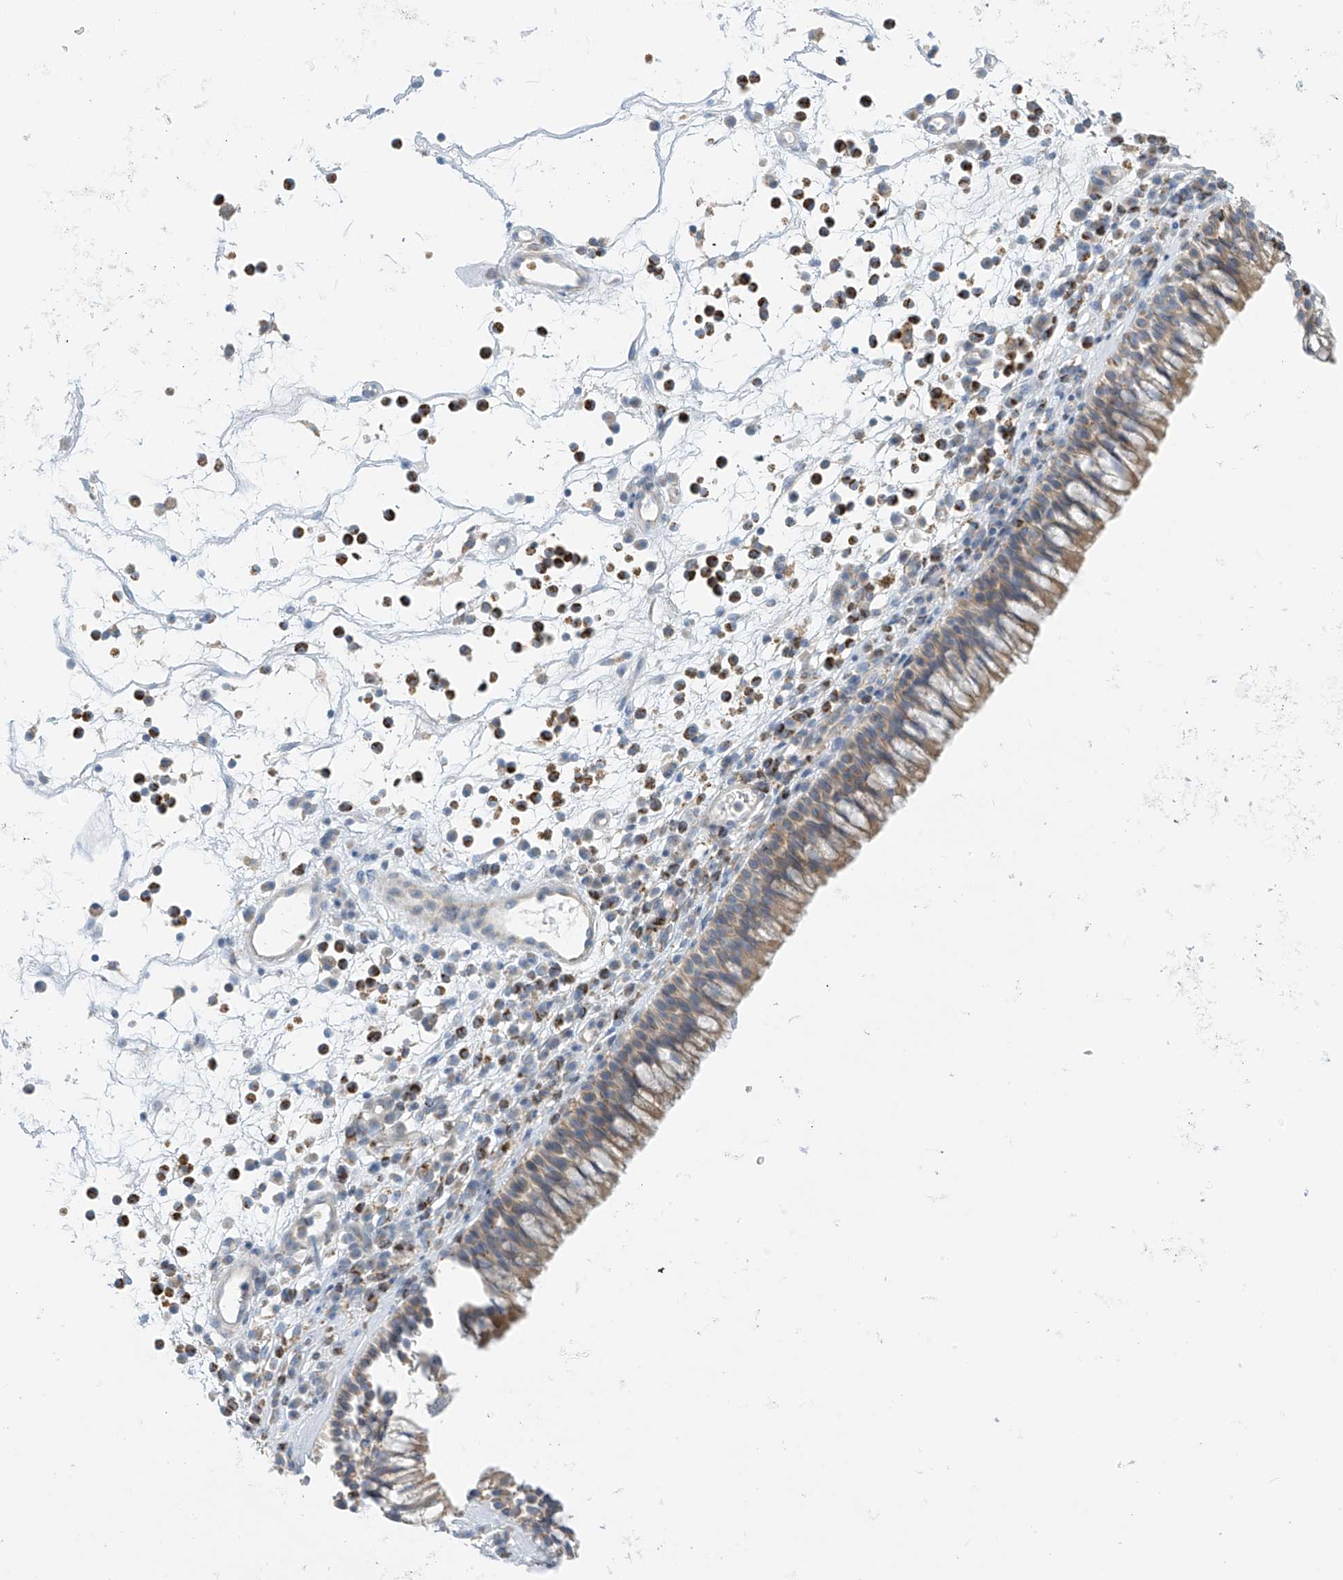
{"staining": {"intensity": "moderate", "quantity": "25%-75%", "location": "cytoplasmic/membranous"}, "tissue": "nasopharynx", "cell_type": "Respiratory epithelial cells", "image_type": "normal", "snomed": [{"axis": "morphology", "description": "Normal tissue, NOS"}, {"axis": "morphology", "description": "Inflammation, NOS"}, {"axis": "morphology", "description": "Malignant melanoma, Metastatic site"}, {"axis": "topography", "description": "Nasopharynx"}], "caption": "Human nasopharynx stained for a protein (brown) reveals moderate cytoplasmic/membranous positive staining in approximately 25%-75% of respiratory epithelial cells.", "gene": "SLC6A12", "patient": {"sex": "male", "age": 70}}